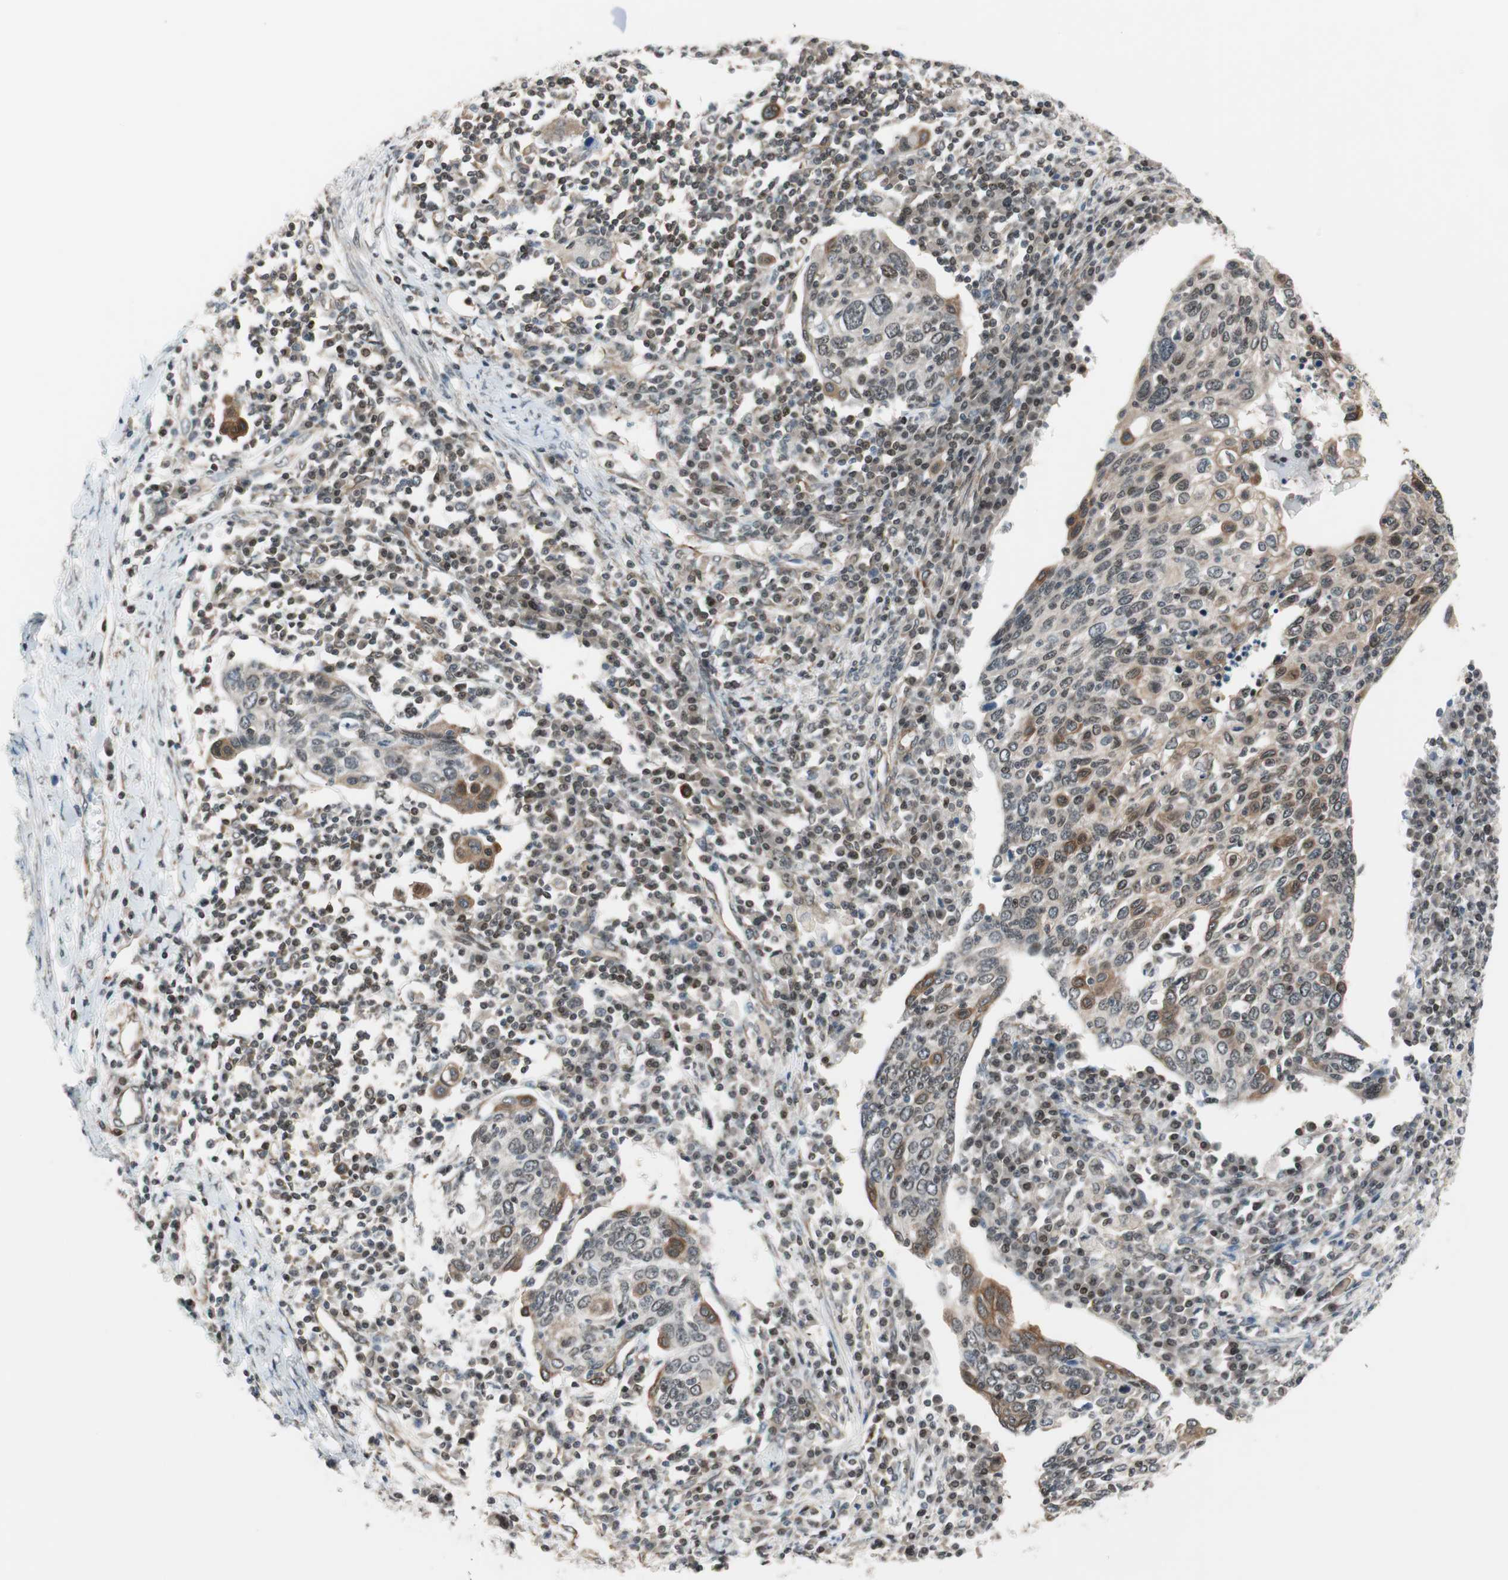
{"staining": {"intensity": "moderate", "quantity": "<25%", "location": "cytoplasmic/membranous"}, "tissue": "cervical cancer", "cell_type": "Tumor cells", "image_type": "cancer", "snomed": [{"axis": "morphology", "description": "Squamous cell carcinoma, NOS"}, {"axis": "topography", "description": "Cervix"}], "caption": "Protein analysis of cervical cancer tissue shows moderate cytoplasmic/membranous positivity in approximately <25% of tumor cells.", "gene": "ZNF512B", "patient": {"sex": "female", "age": 40}}